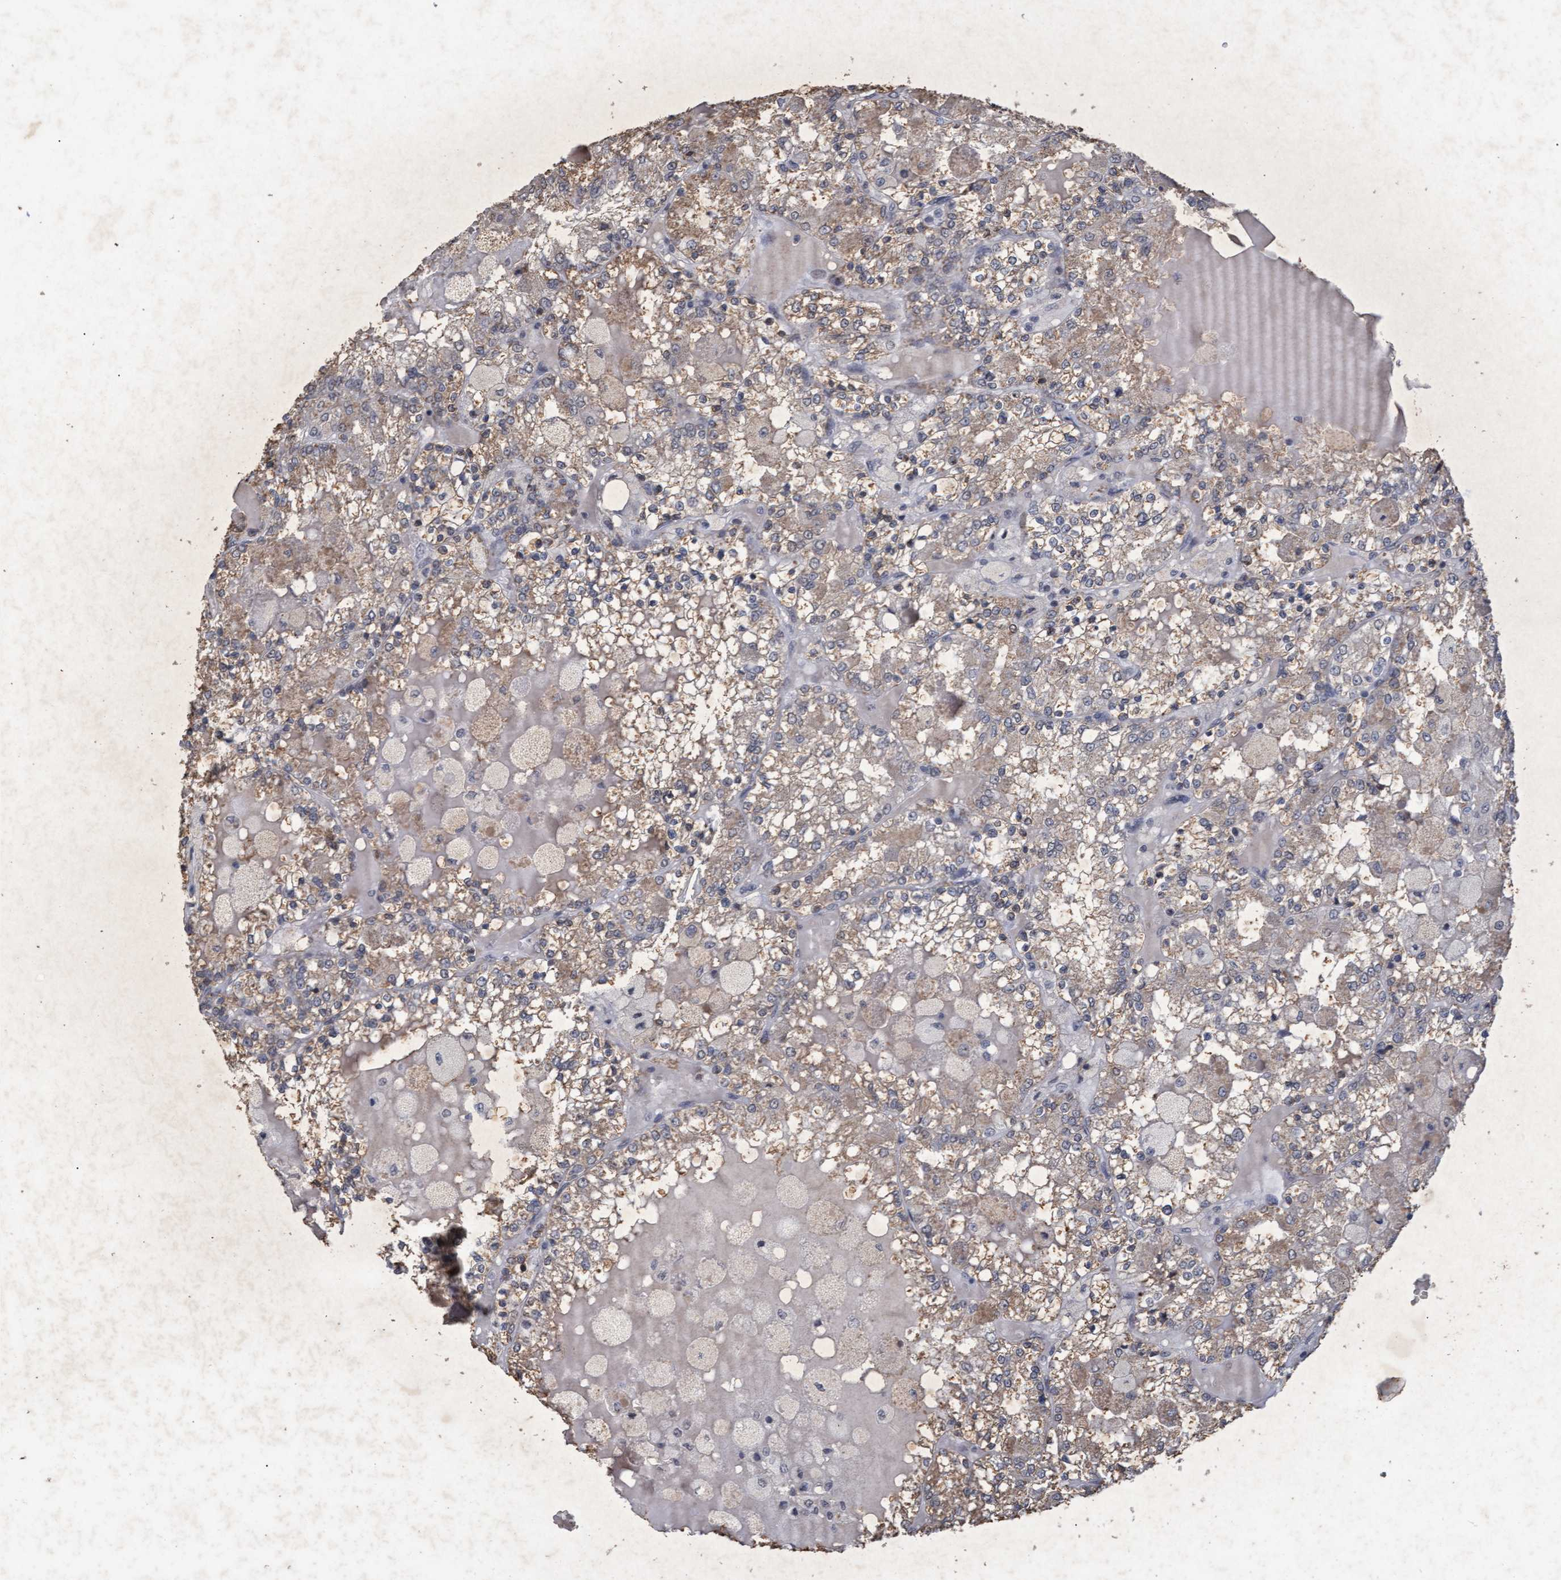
{"staining": {"intensity": "weak", "quantity": ">75%", "location": "cytoplasmic/membranous"}, "tissue": "renal cancer", "cell_type": "Tumor cells", "image_type": "cancer", "snomed": [{"axis": "morphology", "description": "Adenocarcinoma, NOS"}, {"axis": "topography", "description": "Kidney"}], "caption": "The image reveals a brown stain indicating the presence of a protein in the cytoplasmic/membranous of tumor cells in adenocarcinoma (renal). The staining was performed using DAB (3,3'-diaminobenzidine), with brown indicating positive protein expression. Nuclei are stained blue with hematoxylin.", "gene": "GALC", "patient": {"sex": "female", "age": 56}}